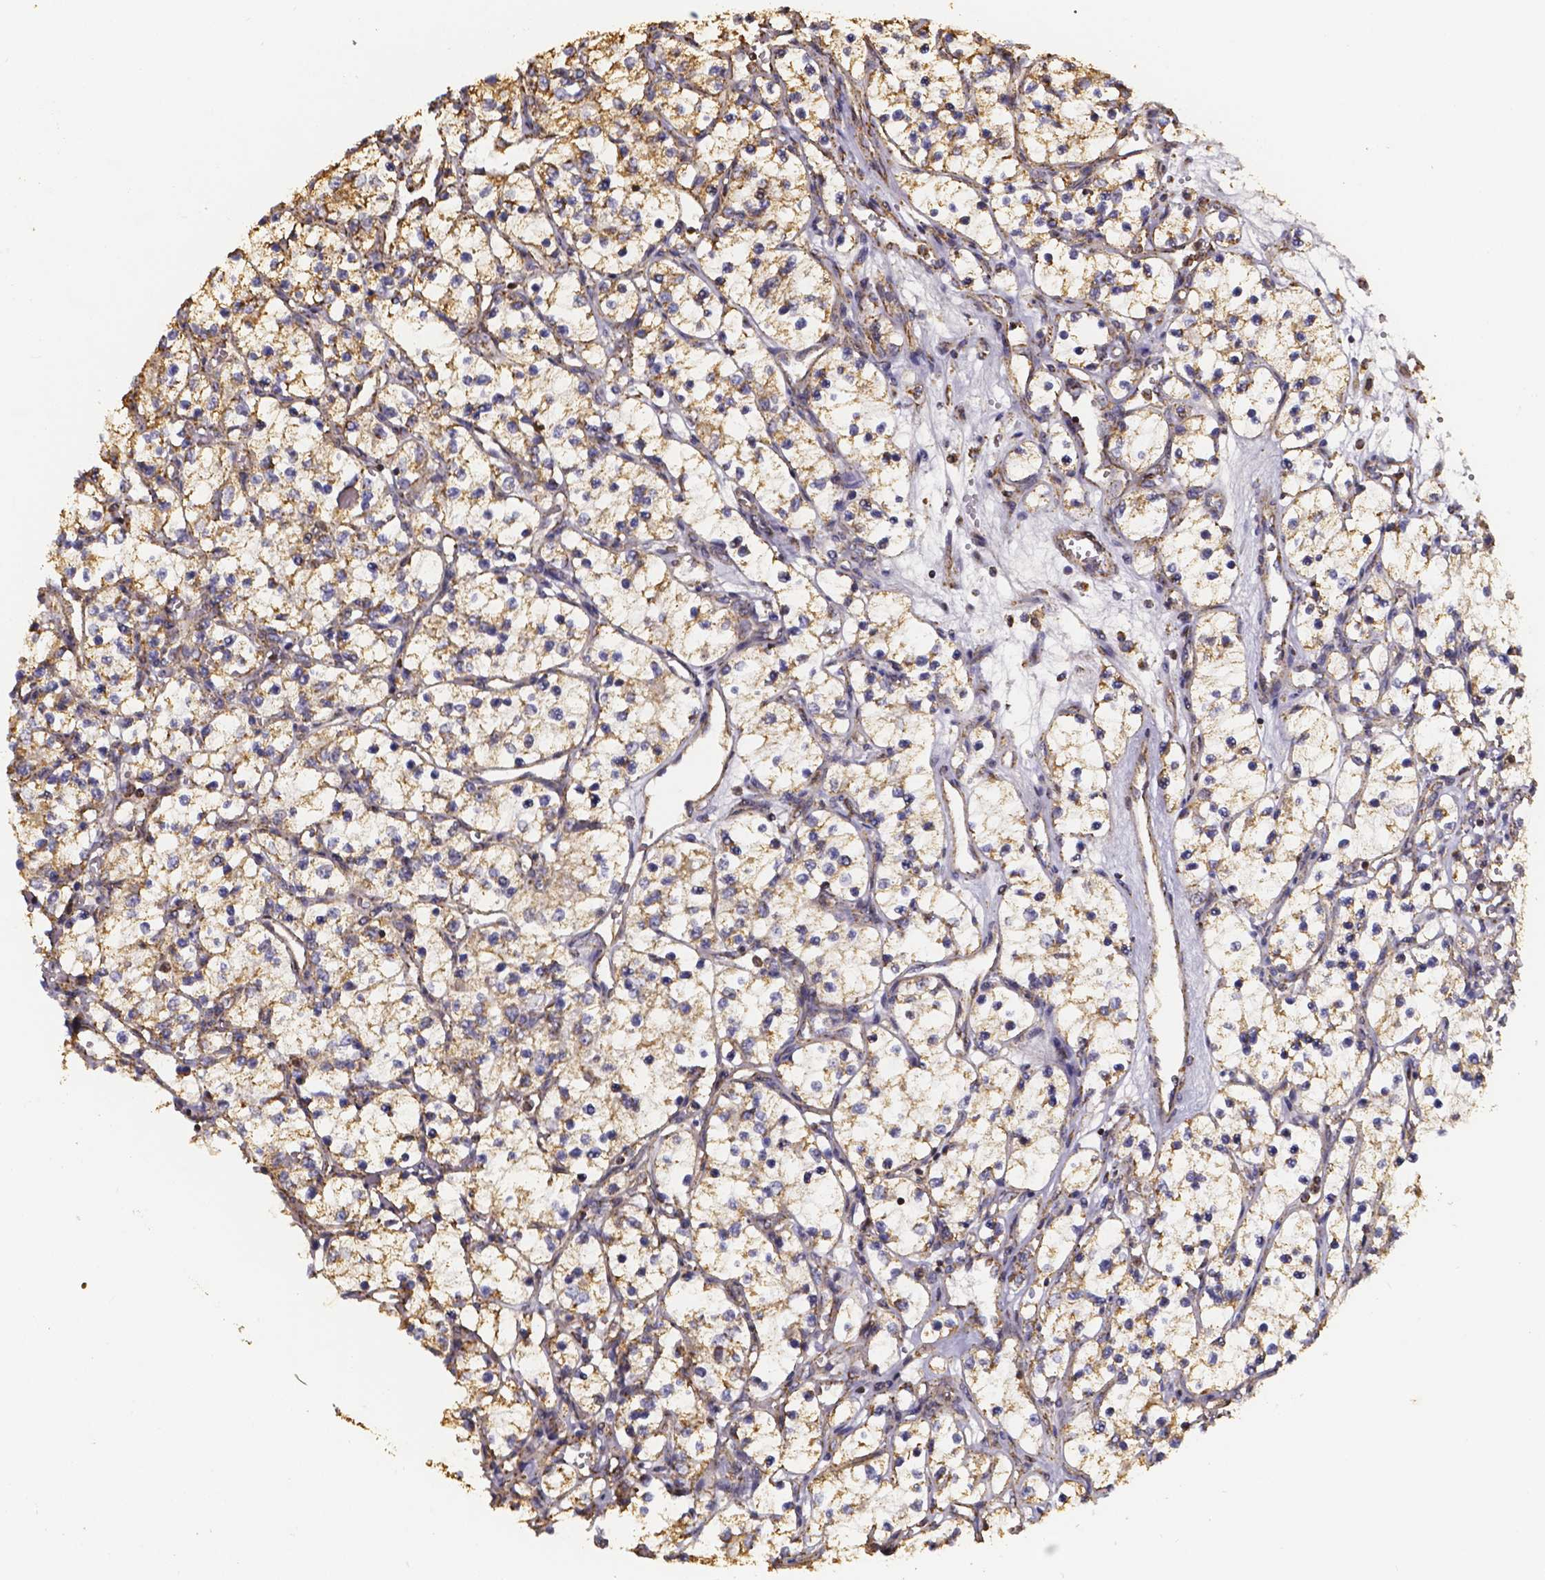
{"staining": {"intensity": "moderate", "quantity": ">75%", "location": "cytoplasmic/membranous"}, "tissue": "renal cancer", "cell_type": "Tumor cells", "image_type": "cancer", "snomed": [{"axis": "morphology", "description": "Adenocarcinoma, NOS"}, {"axis": "topography", "description": "Kidney"}], "caption": "Brown immunohistochemical staining in human renal cancer (adenocarcinoma) displays moderate cytoplasmic/membranous positivity in about >75% of tumor cells.", "gene": "SLC35D2", "patient": {"sex": "female", "age": 69}}